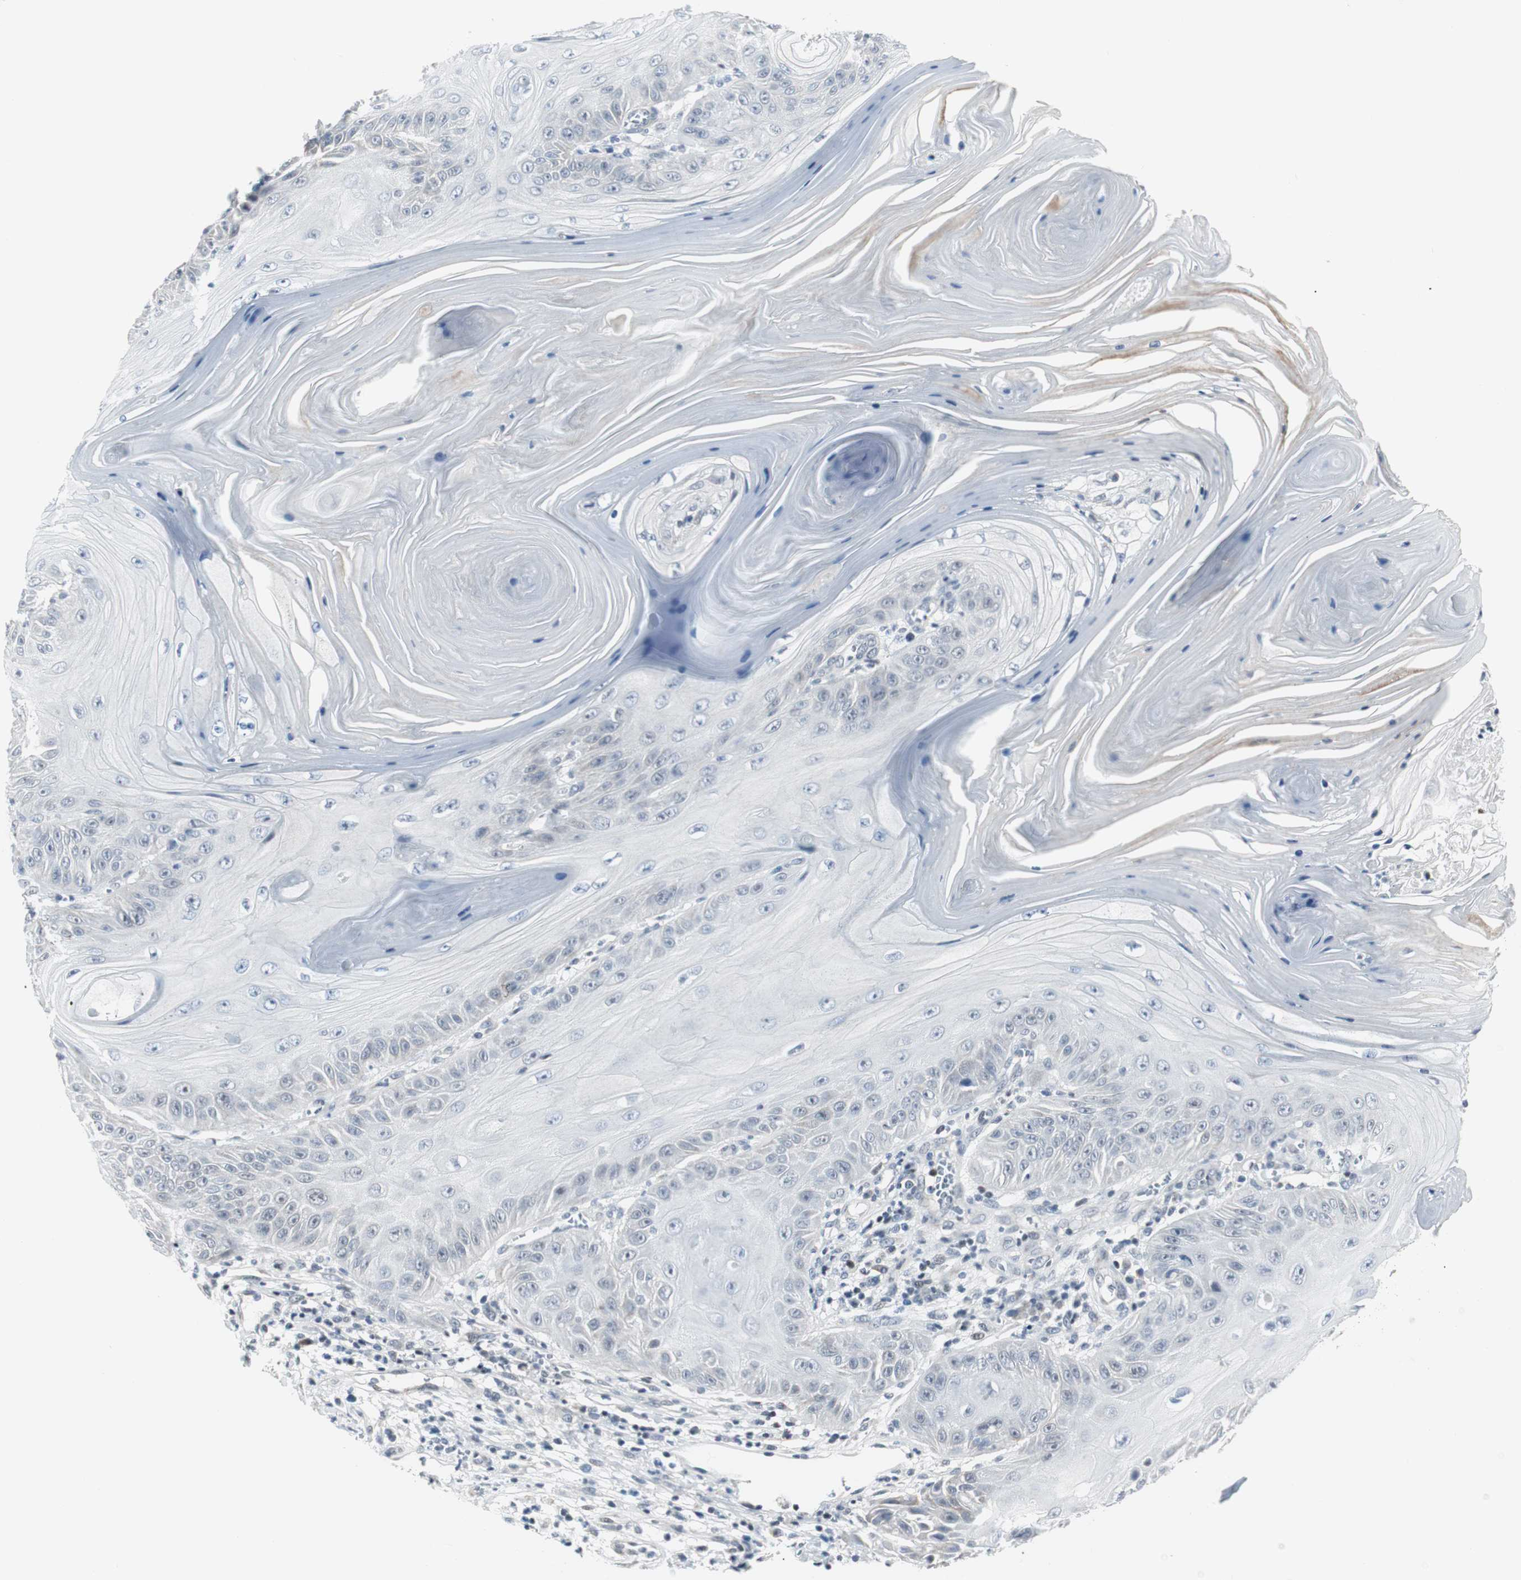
{"staining": {"intensity": "negative", "quantity": "none", "location": "none"}, "tissue": "skin cancer", "cell_type": "Tumor cells", "image_type": "cancer", "snomed": [{"axis": "morphology", "description": "Squamous cell carcinoma, NOS"}, {"axis": "topography", "description": "Skin"}], "caption": "DAB immunohistochemical staining of skin cancer (squamous cell carcinoma) exhibits no significant expression in tumor cells.", "gene": "MTA1", "patient": {"sex": "female", "age": 78}}